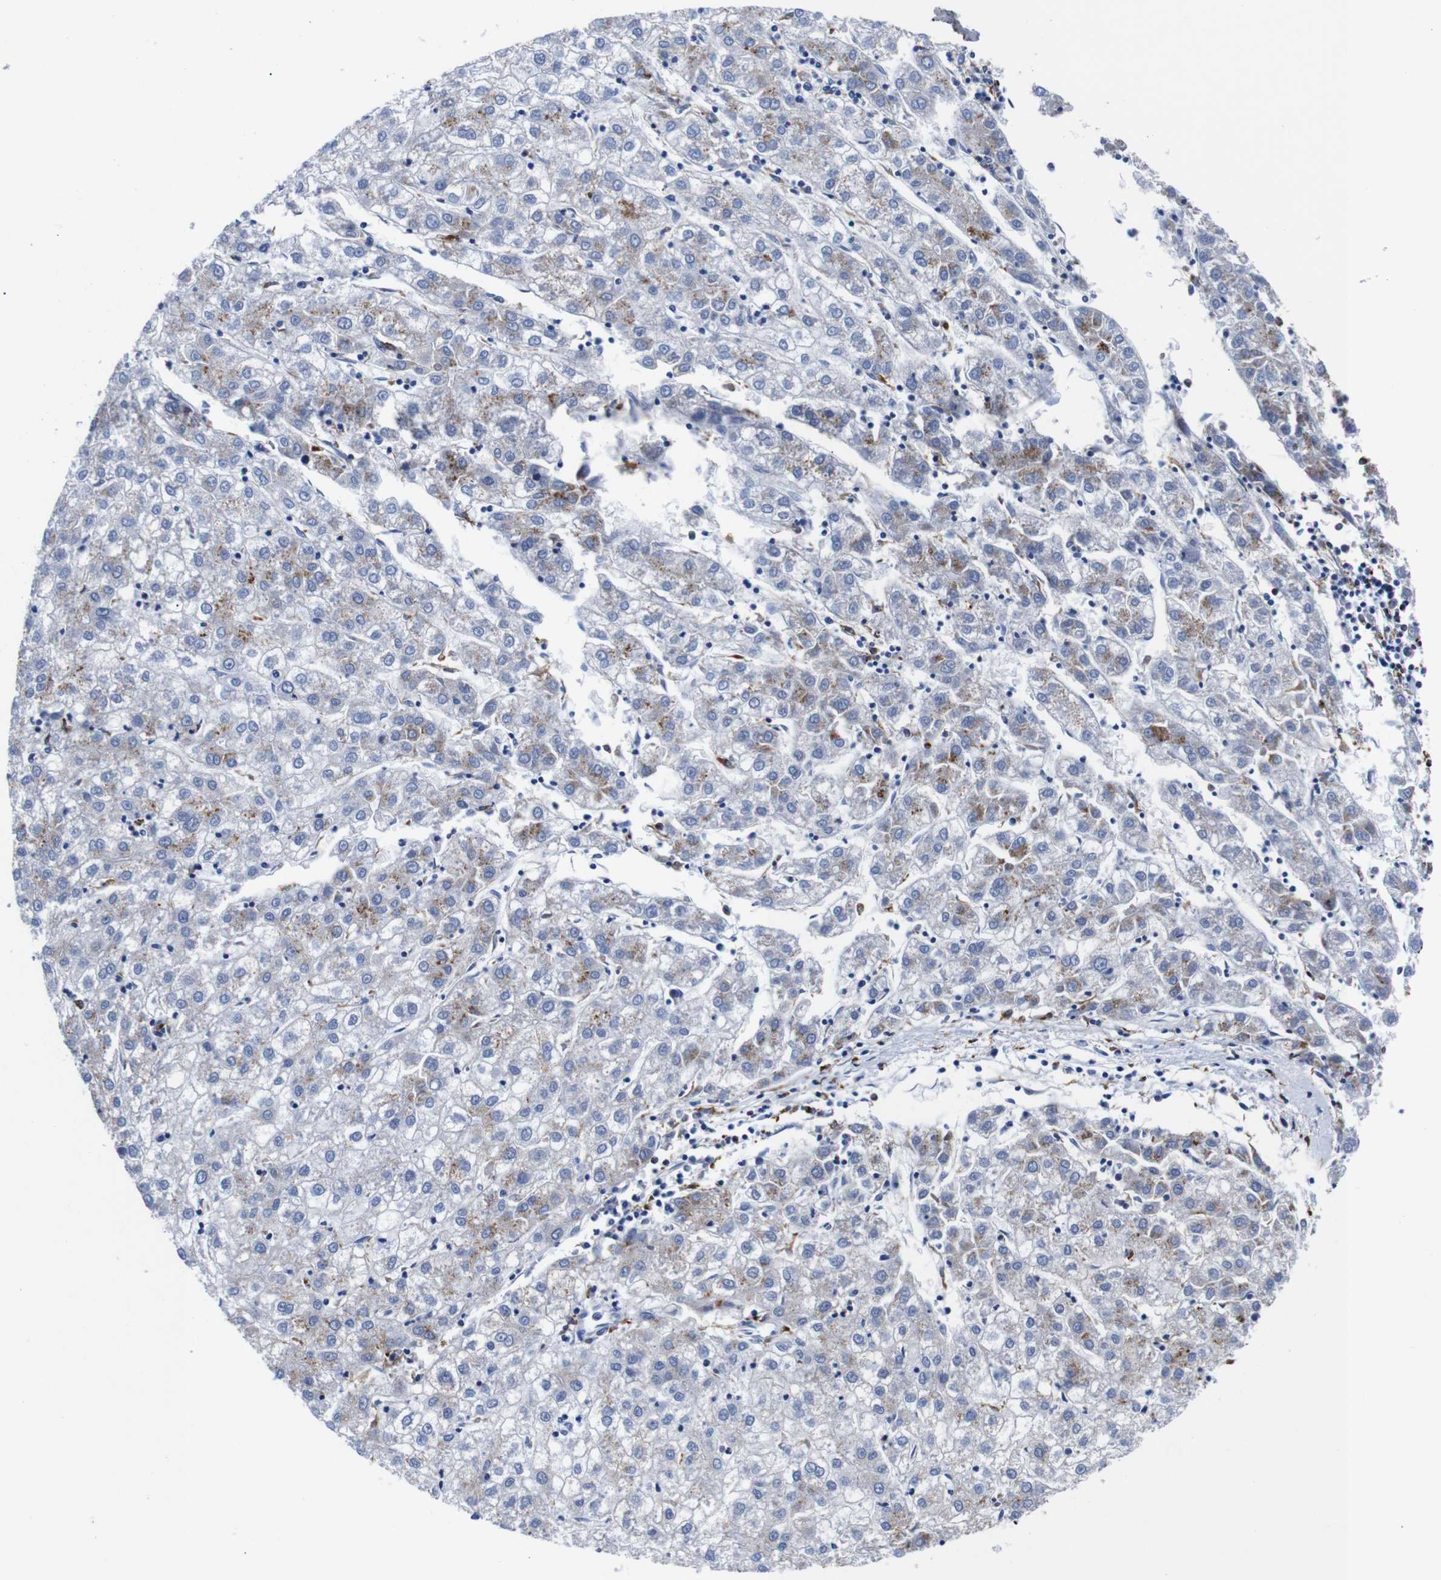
{"staining": {"intensity": "moderate", "quantity": "<25%", "location": "cytoplasmic/membranous"}, "tissue": "liver cancer", "cell_type": "Tumor cells", "image_type": "cancer", "snomed": [{"axis": "morphology", "description": "Carcinoma, Hepatocellular, NOS"}, {"axis": "topography", "description": "Liver"}], "caption": "Immunohistochemical staining of human liver cancer (hepatocellular carcinoma) reveals low levels of moderate cytoplasmic/membranous staining in about <25% of tumor cells.", "gene": "HLA-DMB", "patient": {"sex": "male", "age": 72}}